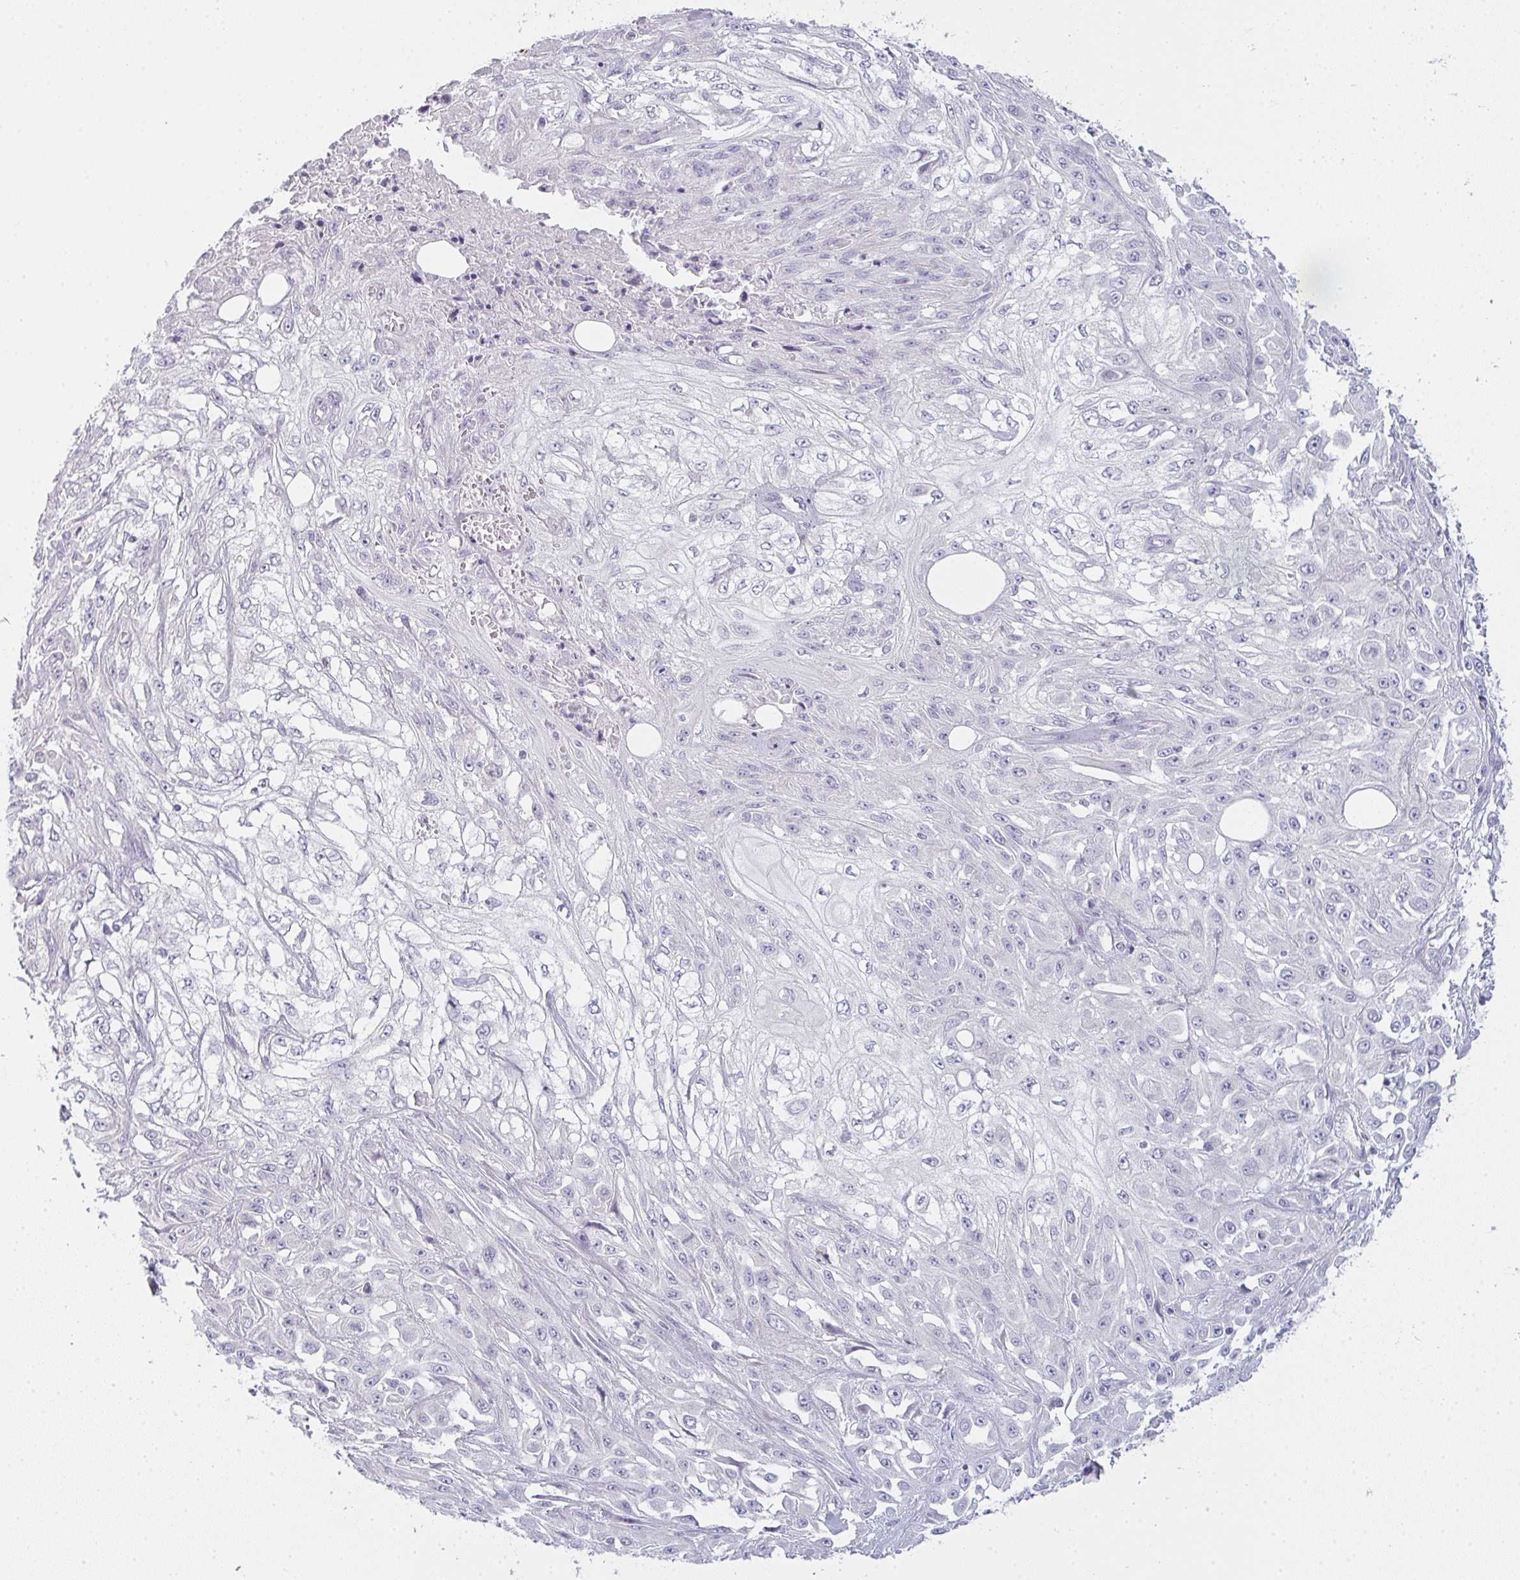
{"staining": {"intensity": "negative", "quantity": "none", "location": "none"}, "tissue": "skin cancer", "cell_type": "Tumor cells", "image_type": "cancer", "snomed": [{"axis": "morphology", "description": "Squamous cell carcinoma, NOS"}, {"axis": "morphology", "description": "Squamous cell carcinoma, metastatic, NOS"}, {"axis": "topography", "description": "Skin"}, {"axis": "topography", "description": "Lymph node"}], "caption": "This is an immunohistochemistry histopathology image of human metastatic squamous cell carcinoma (skin). There is no positivity in tumor cells.", "gene": "SIRPB2", "patient": {"sex": "male", "age": 75}}